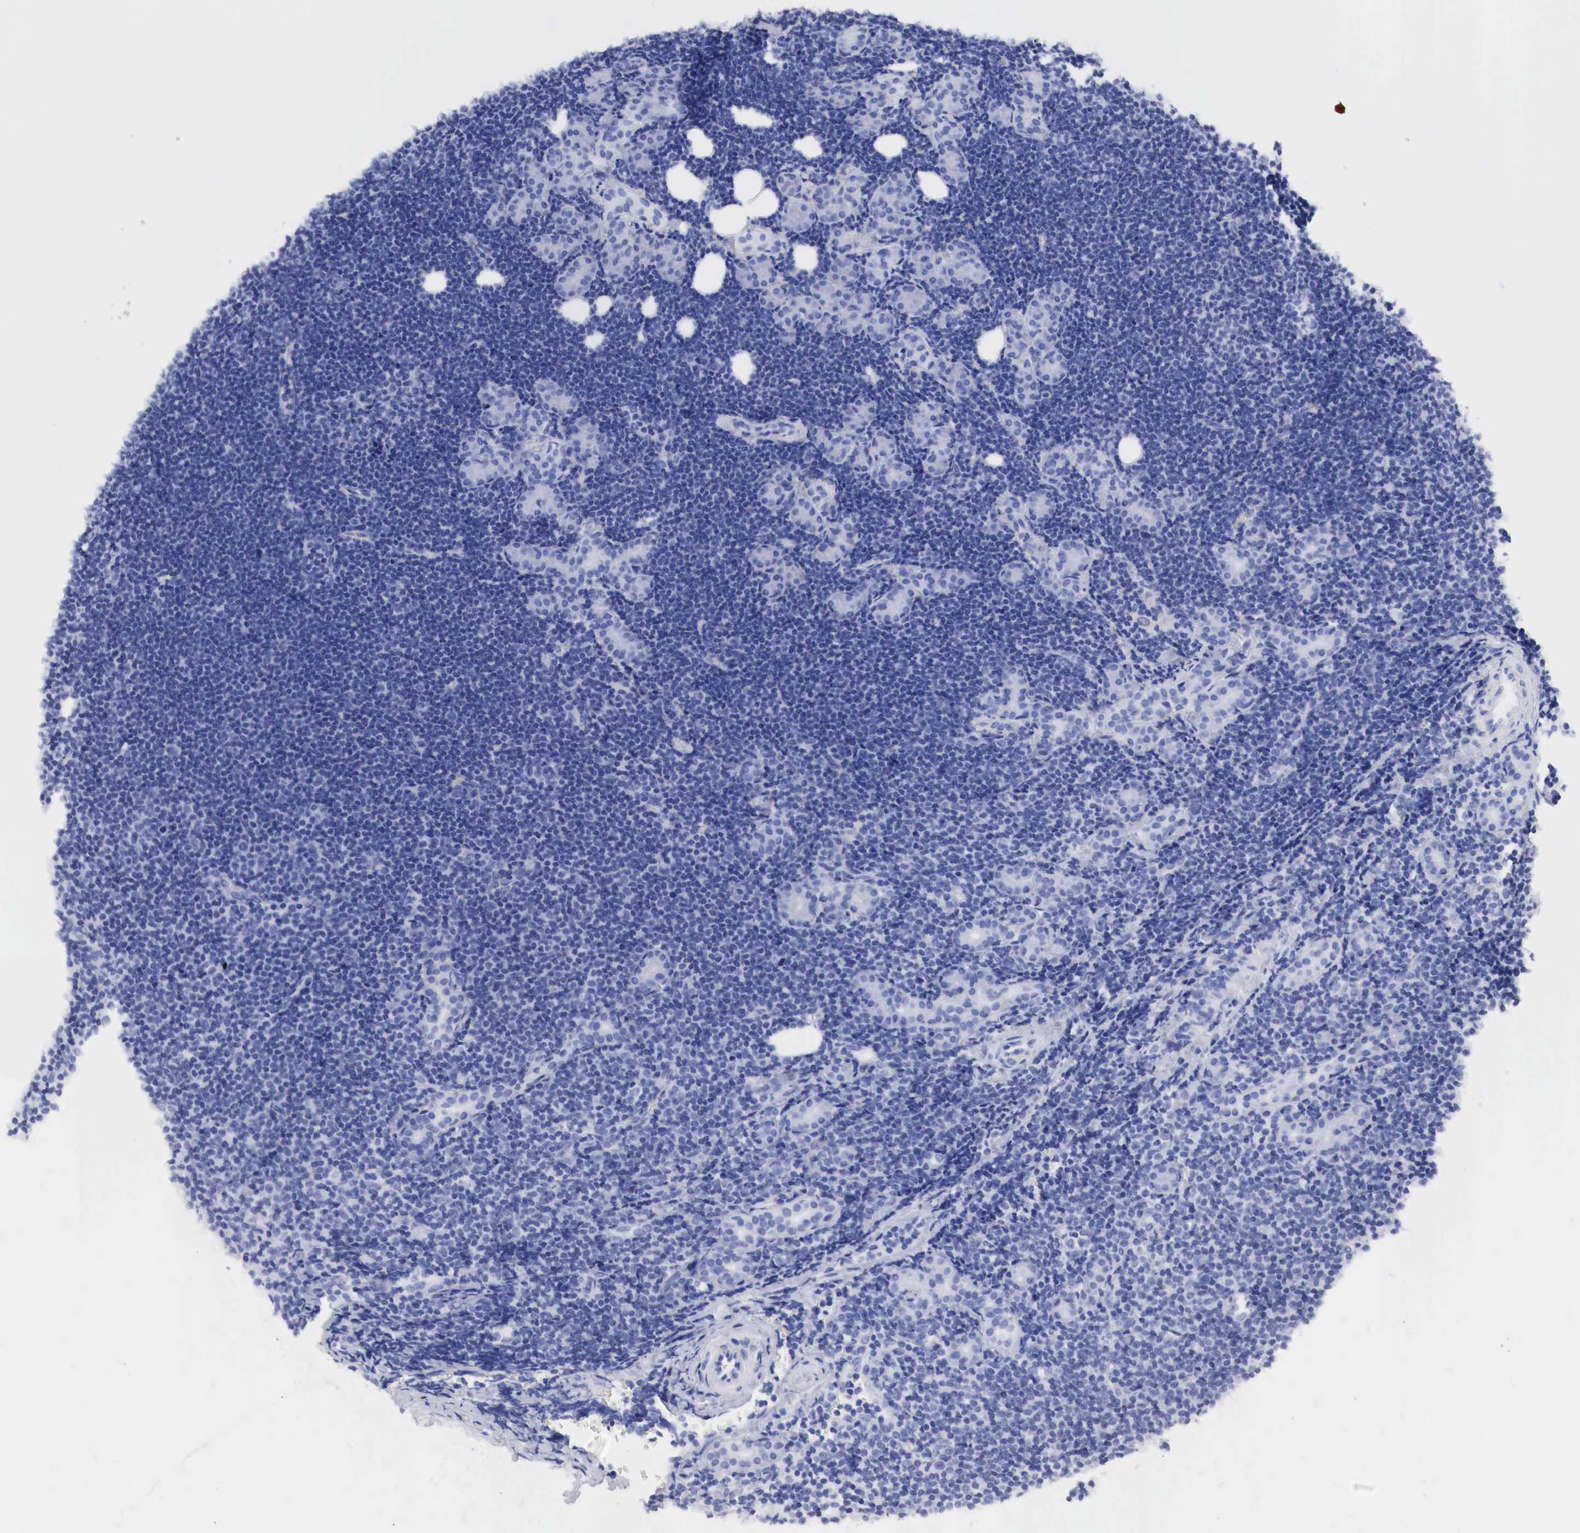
{"staining": {"intensity": "negative", "quantity": "none", "location": "none"}, "tissue": "lymphoma", "cell_type": "Tumor cells", "image_type": "cancer", "snomed": [{"axis": "morphology", "description": "Malignant lymphoma, non-Hodgkin's type, Low grade"}, {"axis": "topography", "description": "Lymph node"}], "caption": "High power microscopy photomicrograph of an immunohistochemistry (IHC) photomicrograph of low-grade malignant lymphoma, non-Hodgkin's type, revealing no significant positivity in tumor cells.", "gene": "TYR", "patient": {"sex": "male", "age": 57}}